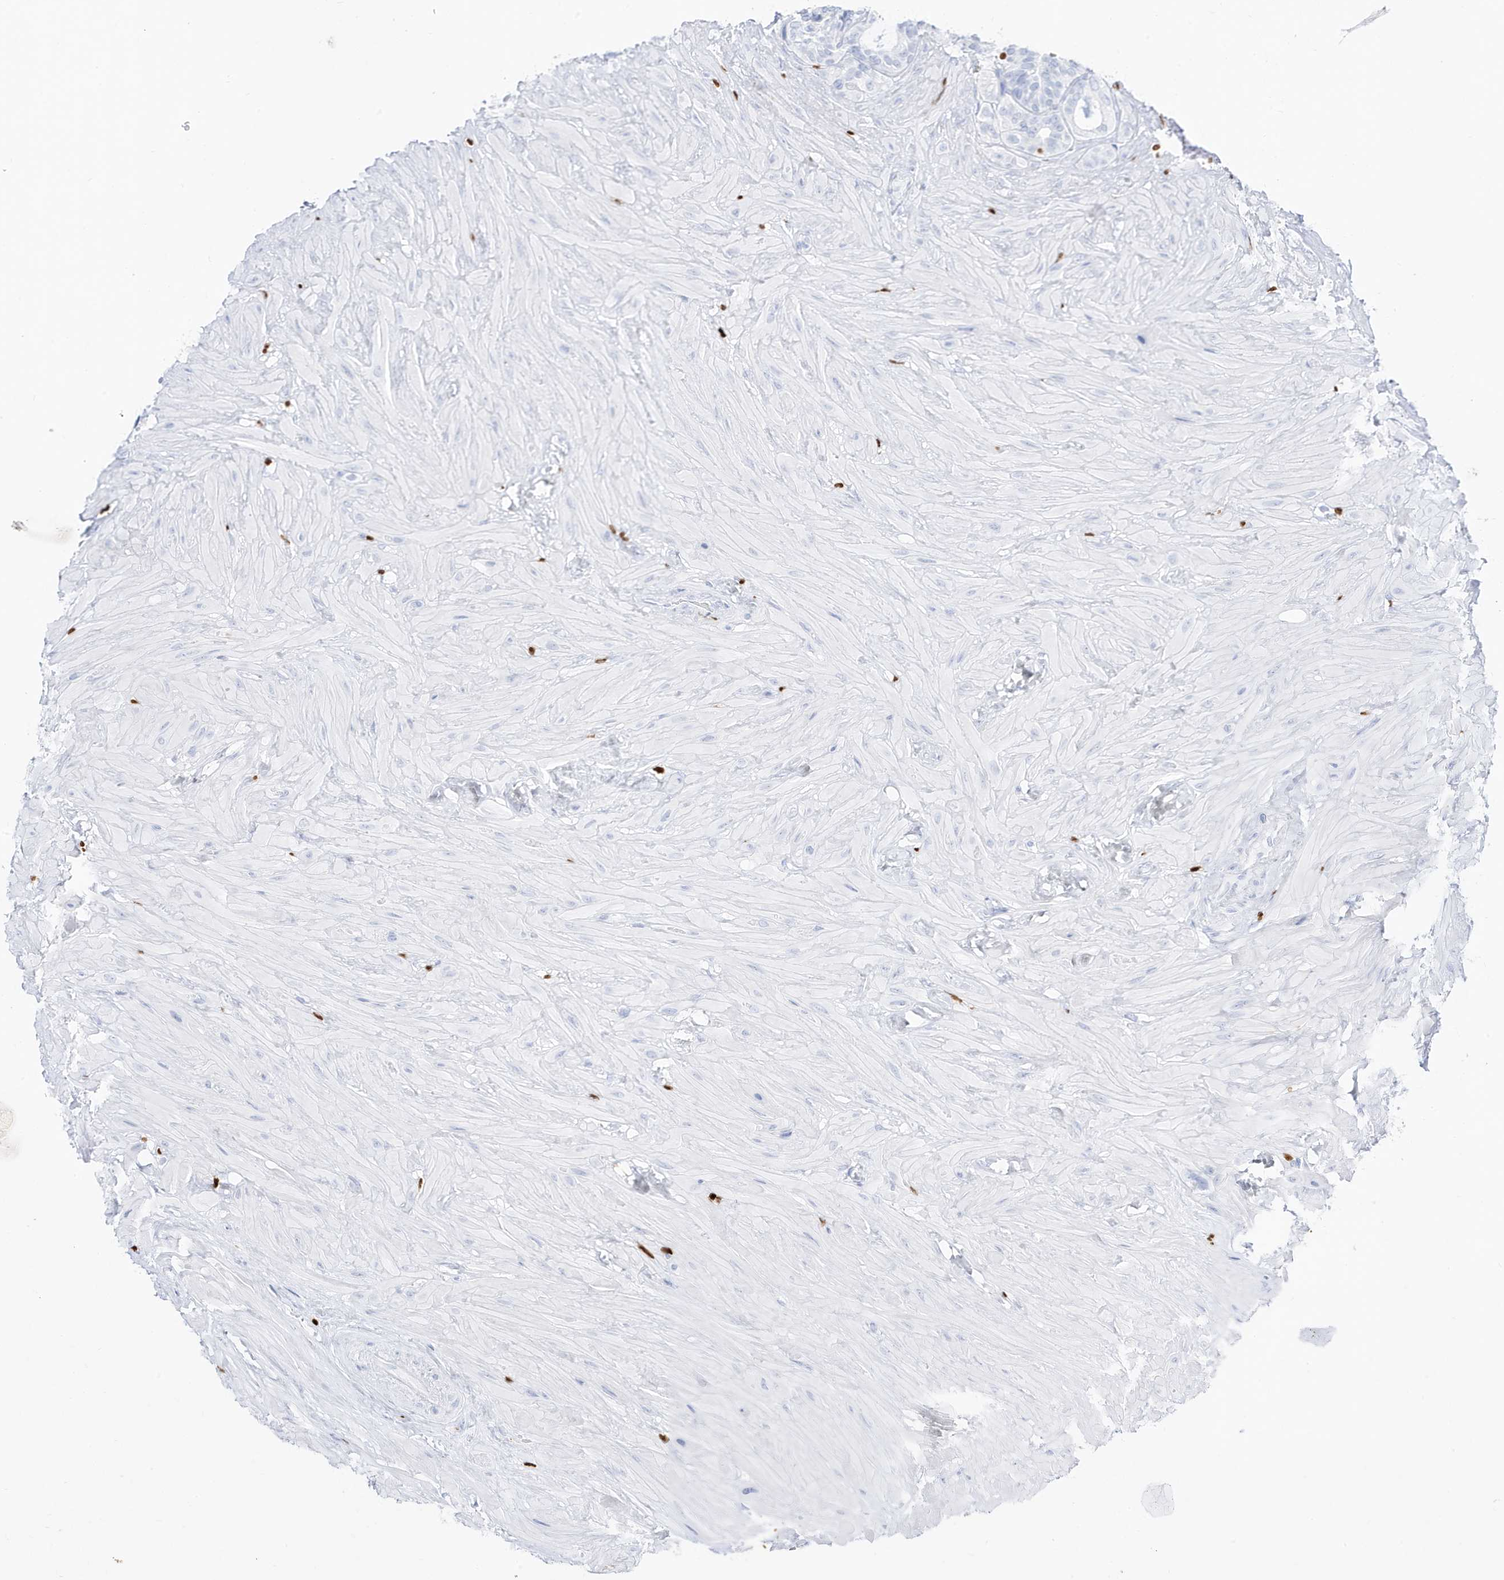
{"staining": {"intensity": "negative", "quantity": "none", "location": "none"}, "tissue": "seminal vesicle", "cell_type": "Glandular cells", "image_type": "normal", "snomed": [{"axis": "morphology", "description": "Normal tissue, NOS"}, {"axis": "topography", "description": "Prostate"}, {"axis": "topography", "description": "Seminal veicle"}], "caption": "This image is of normal seminal vesicle stained with immunohistochemistry (IHC) to label a protein in brown with the nuclei are counter-stained blue. There is no positivity in glandular cells.", "gene": "MNDA", "patient": {"sex": "male", "age": 68}}